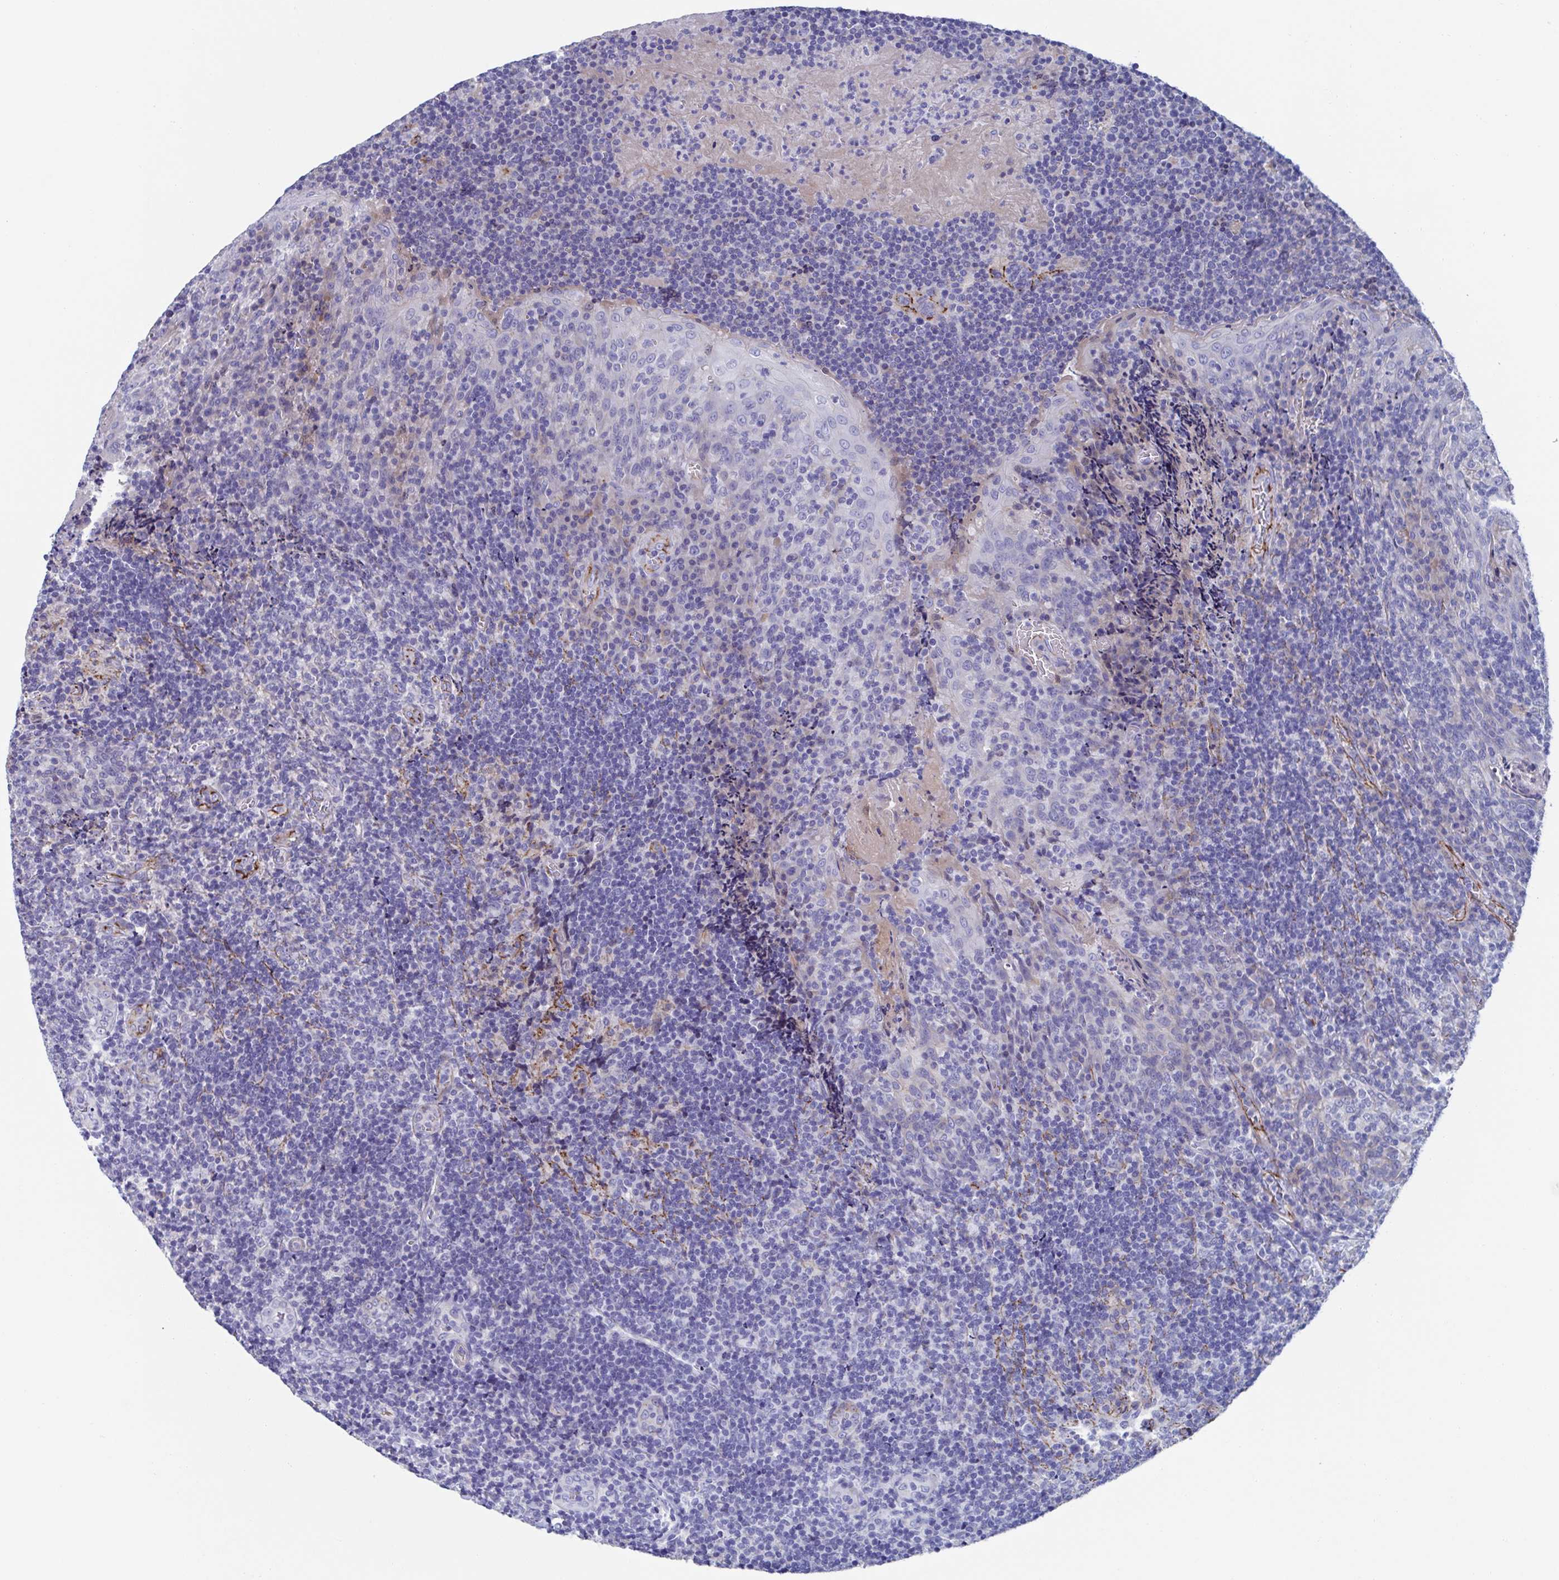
{"staining": {"intensity": "negative", "quantity": "none", "location": "none"}, "tissue": "tonsil", "cell_type": "Non-germinal center cells", "image_type": "normal", "snomed": [{"axis": "morphology", "description": "Normal tissue, NOS"}, {"axis": "topography", "description": "Tonsil"}], "caption": "Tonsil stained for a protein using immunohistochemistry demonstrates no staining non-germinal center cells.", "gene": "CDH2", "patient": {"sex": "male", "age": 17}}